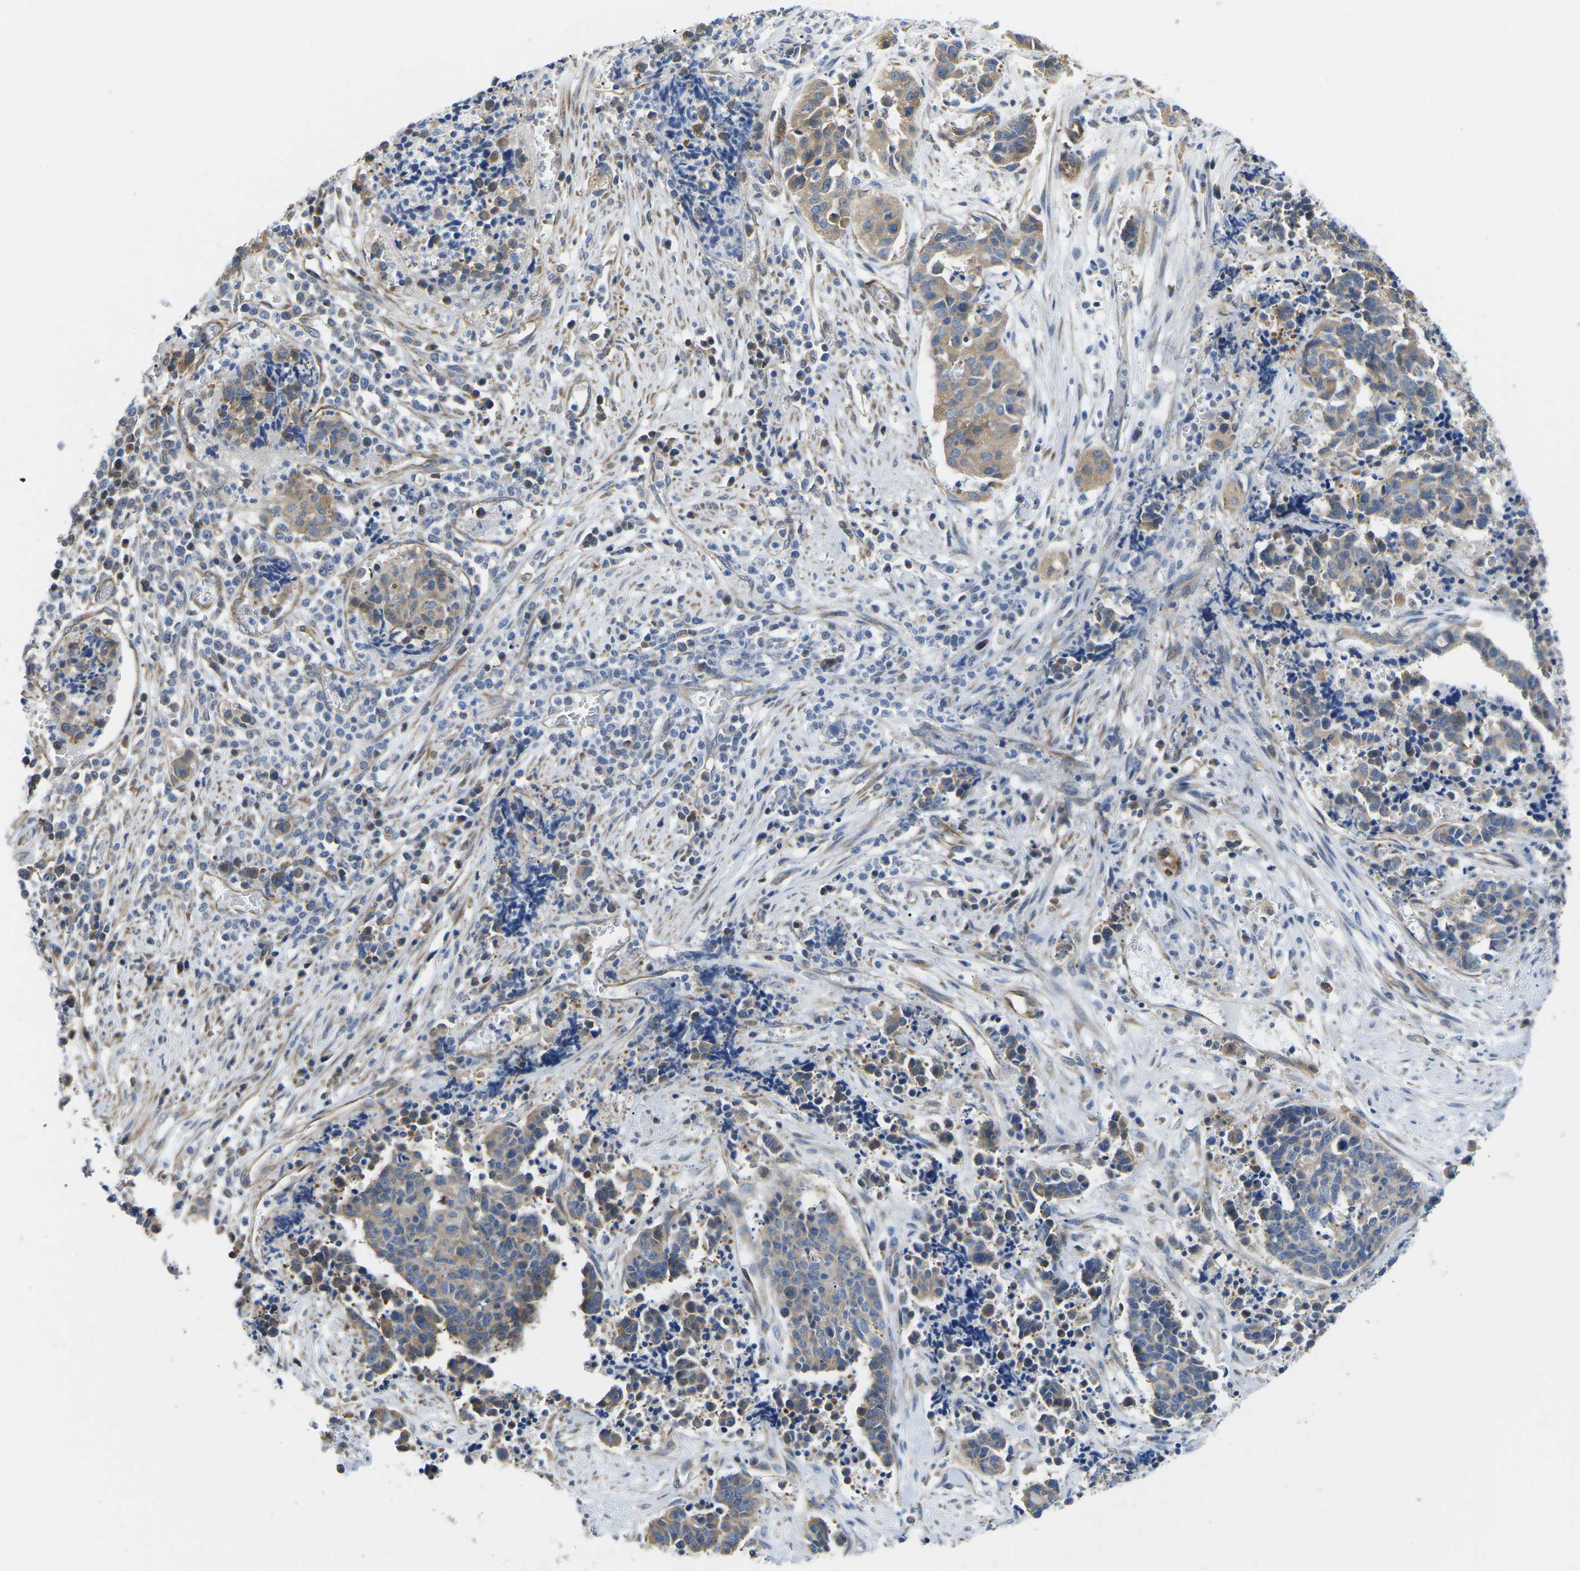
{"staining": {"intensity": "moderate", "quantity": ">75%", "location": "cytoplasmic/membranous"}, "tissue": "cervical cancer", "cell_type": "Tumor cells", "image_type": "cancer", "snomed": [{"axis": "morphology", "description": "Squamous cell carcinoma, NOS"}, {"axis": "topography", "description": "Cervix"}], "caption": "Protein staining exhibits moderate cytoplasmic/membranous expression in about >75% of tumor cells in cervical squamous cell carcinoma.", "gene": "TMEFF2", "patient": {"sex": "female", "age": 35}}